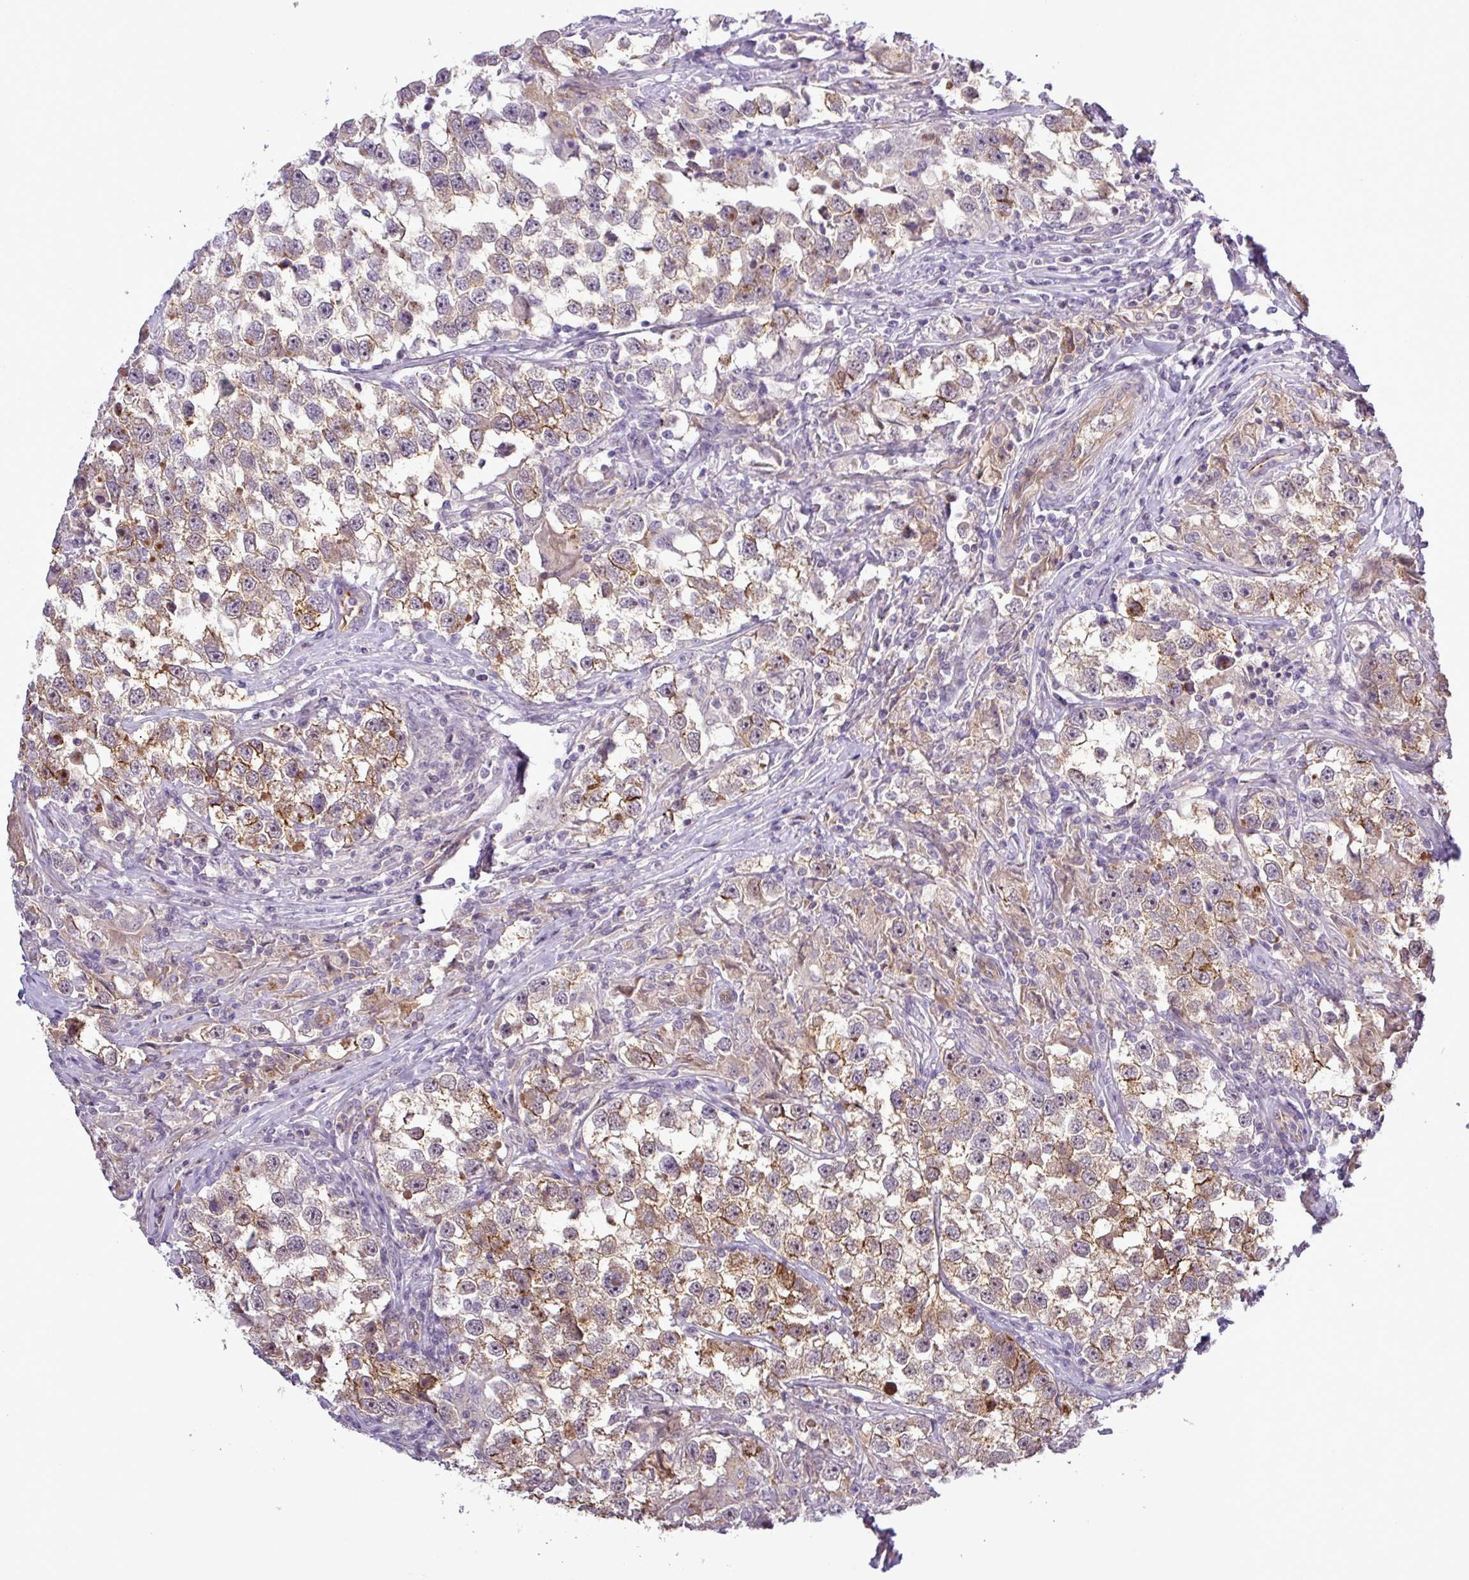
{"staining": {"intensity": "moderate", "quantity": "<25%", "location": "cytoplasmic/membranous"}, "tissue": "testis cancer", "cell_type": "Tumor cells", "image_type": "cancer", "snomed": [{"axis": "morphology", "description": "Seminoma, NOS"}, {"axis": "topography", "description": "Testis"}], "caption": "Testis cancer (seminoma) tissue demonstrates moderate cytoplasmic/membranous expression in approximately <25% of tumor cells", "gene": "PCDH1", "patient": {"sex": "male", "age": 46}}